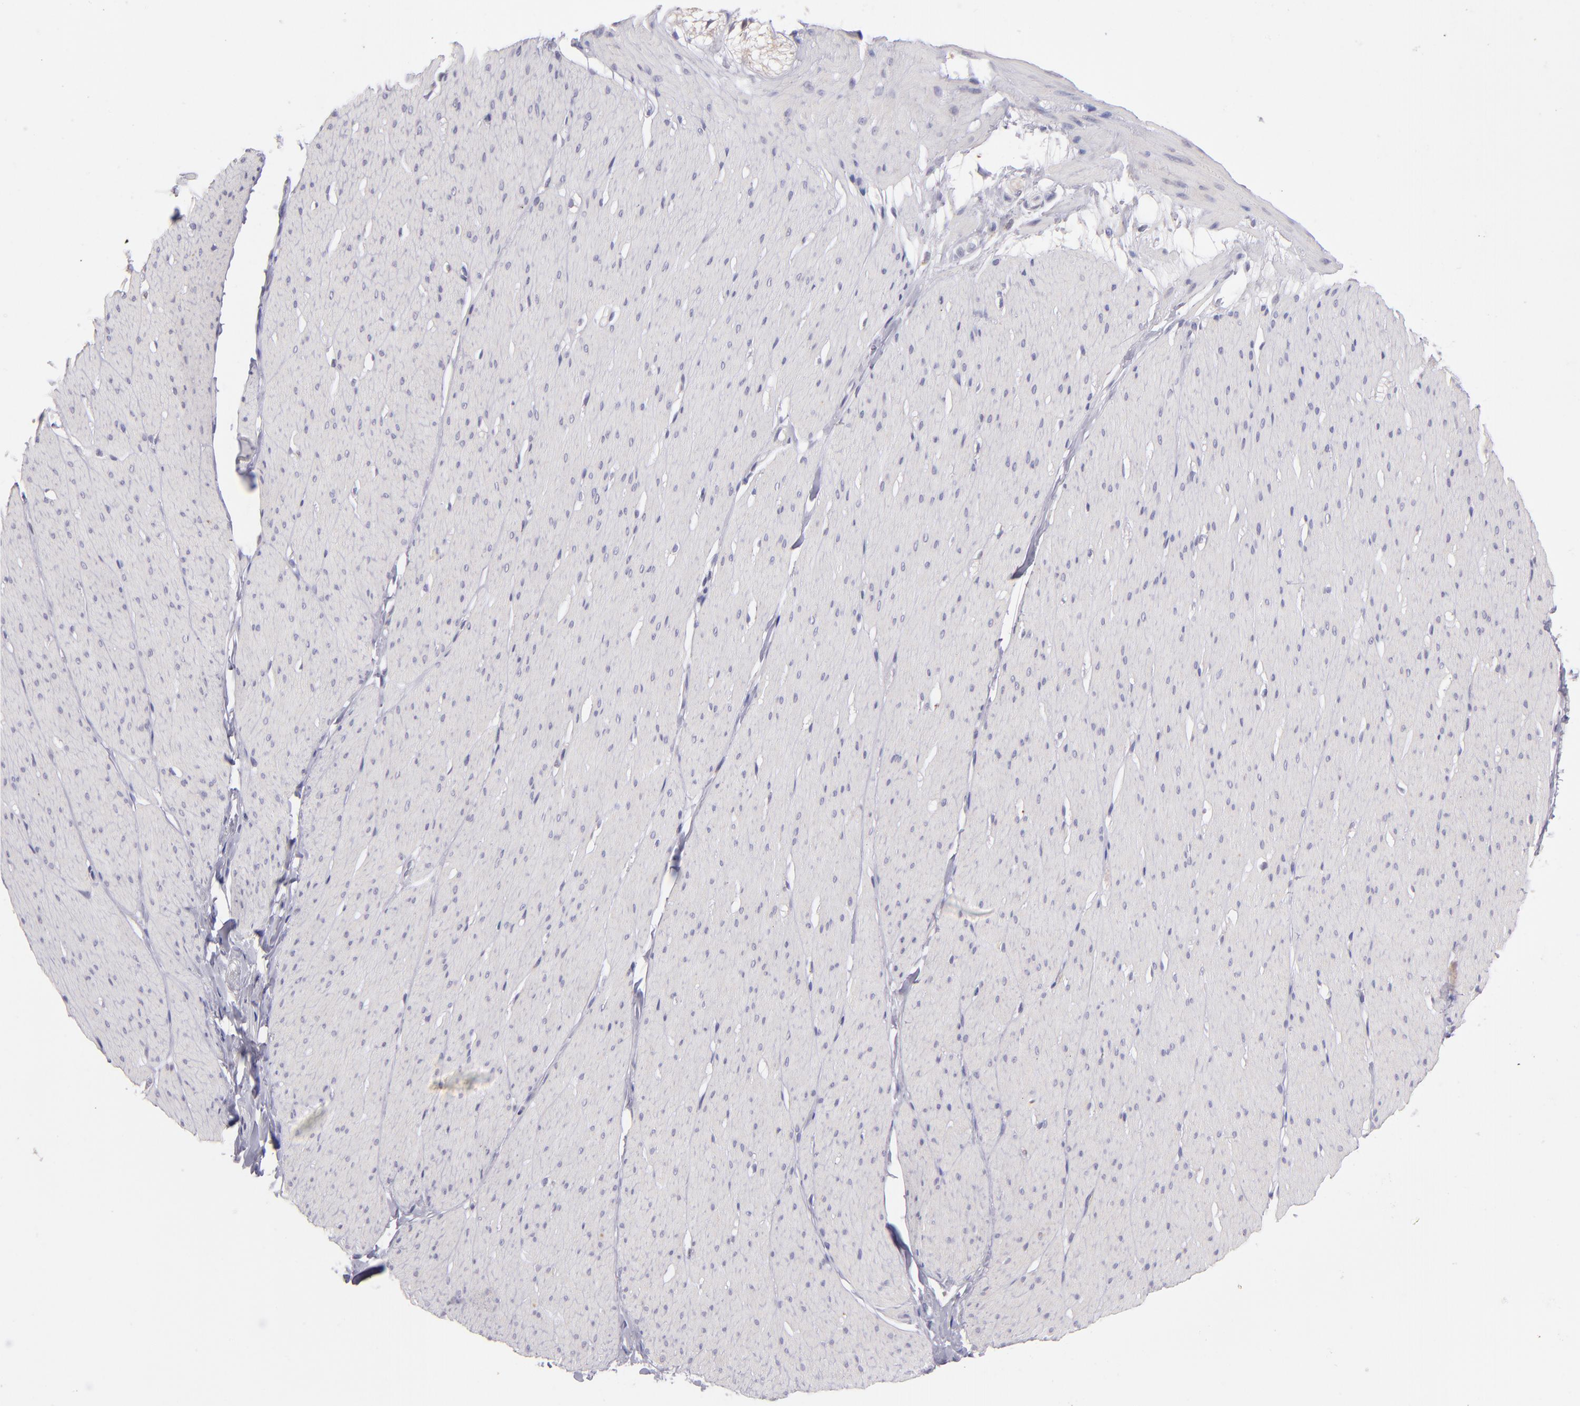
{"staining": {"intensity": "negative", "quantity": "none", "location": "none"}, "tissue": "smooth muscle", "cell_type": "Smooth muscle cells", "image_type": "normal", "snomed": [{"axis": "morphology", "description": "Normal tissue, NOS"}, {"axis": "topography", "description": "Smooth muscle"}, {"axis": "topography", "description": "Colon"}], "caption": "Photomicrograph shows no significant protein positivity in smooth muscle cells of normal smooth muscle. (Brightfield microscopy of DAB immunohistochemistry at high magnification).", "gene": "TRAF3", "patient": {"sex": "male", "age": 67}}